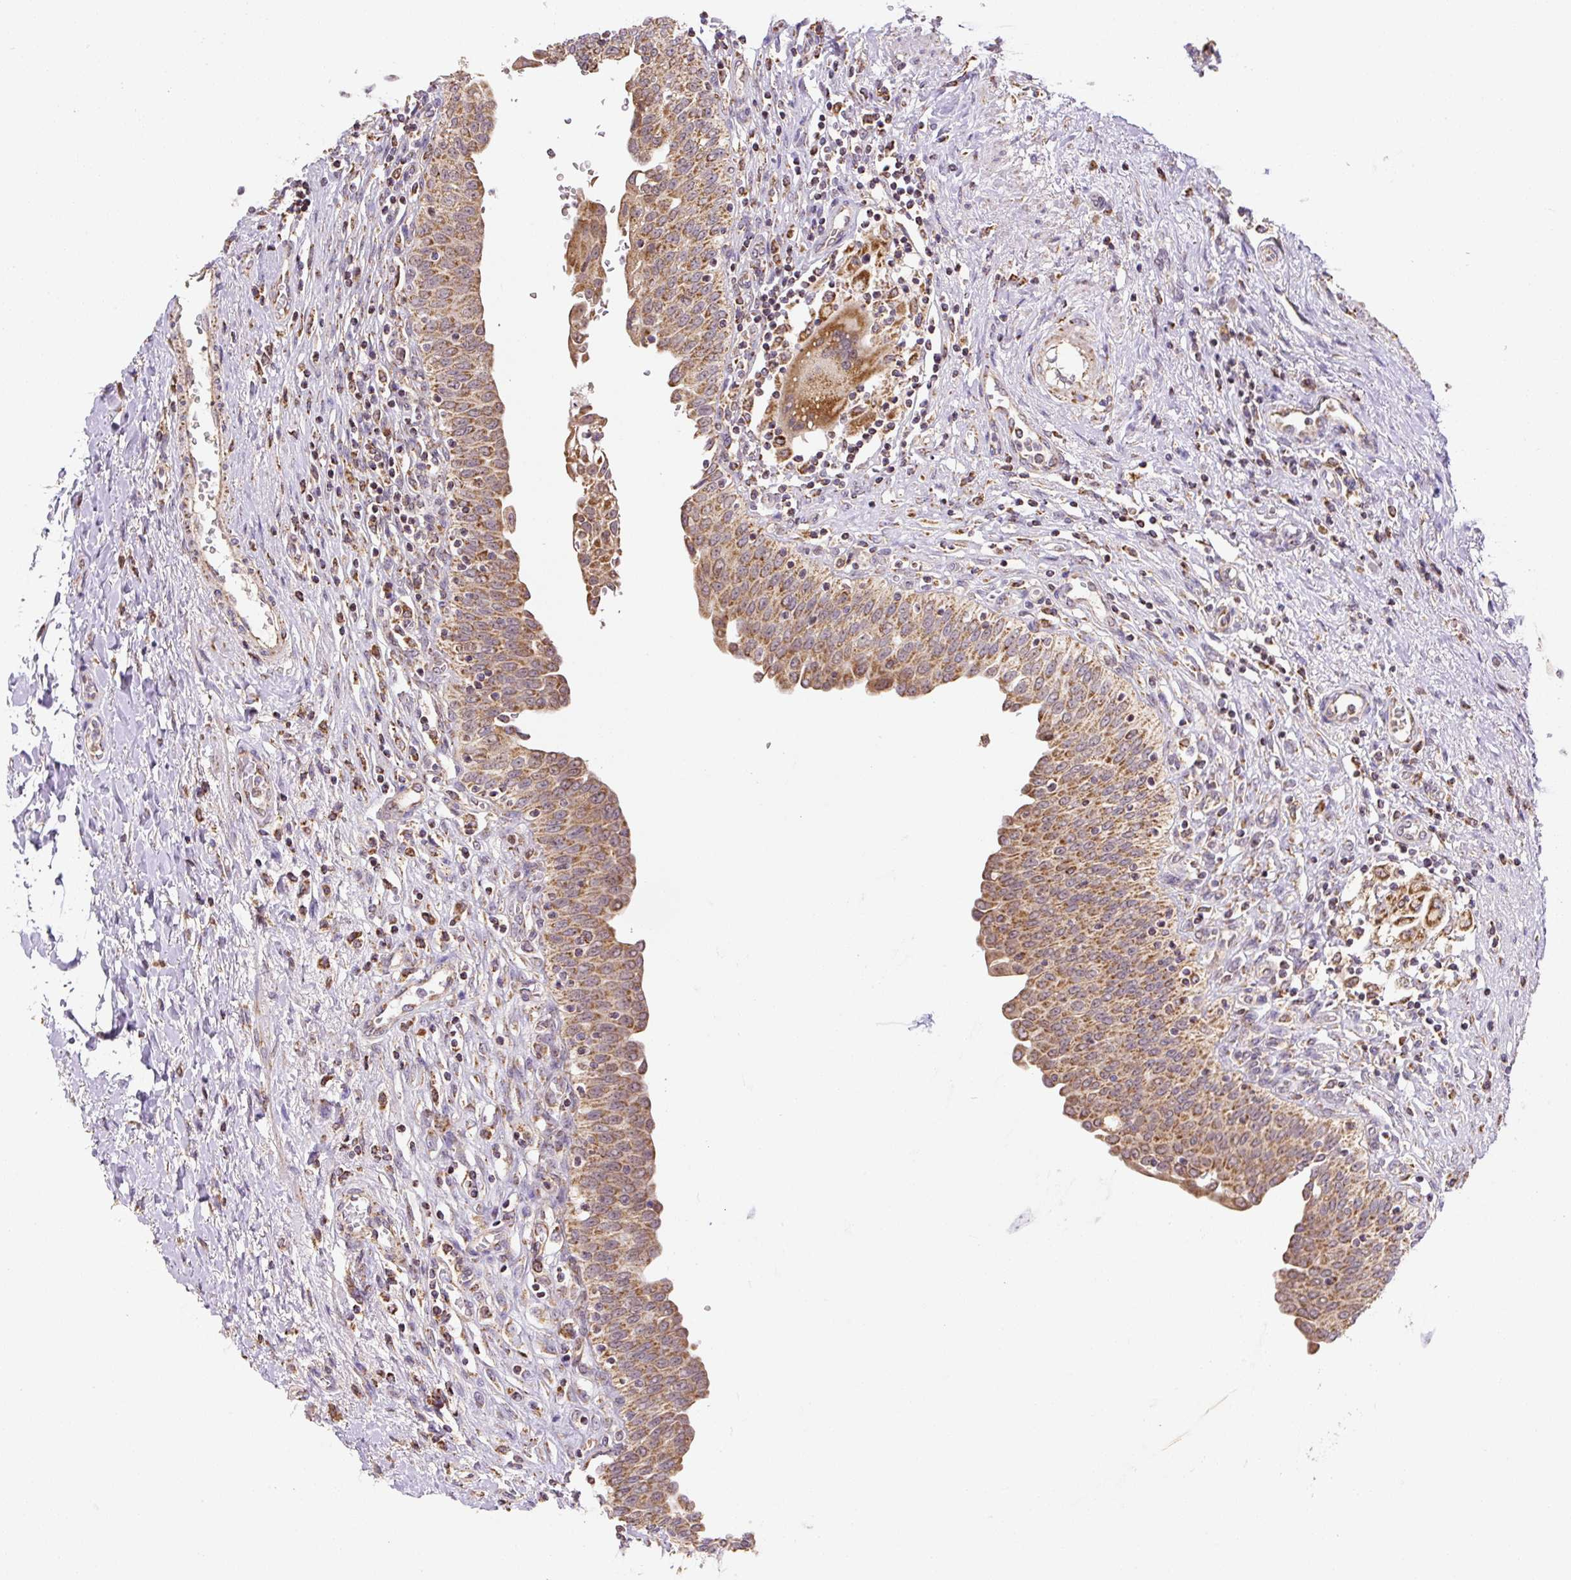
{"staining": {"intensity": "moderate", "quantity": ">75%", "location": "cytoplasmic/membranous"}, "tissue": "urinary bladder", "cell_type": "Urothelial cells", "image_type": "normal", "snomed": [{"axis": "morphology", "description": "Normal tissue, NOS"}, {"axis": "topography", "description": "Urinary bladder"}], "caption": "Immunohistochemistry (IHC) (DAB (3,3'-diaminobenzidine)) staining of normal human urinary bladder shows moderate cytoplasmic/membranous protein expression in approximately >75% of urothelial cells.", "gene": "MFSD9", "patient": {"sex": "male", "age": 71}}